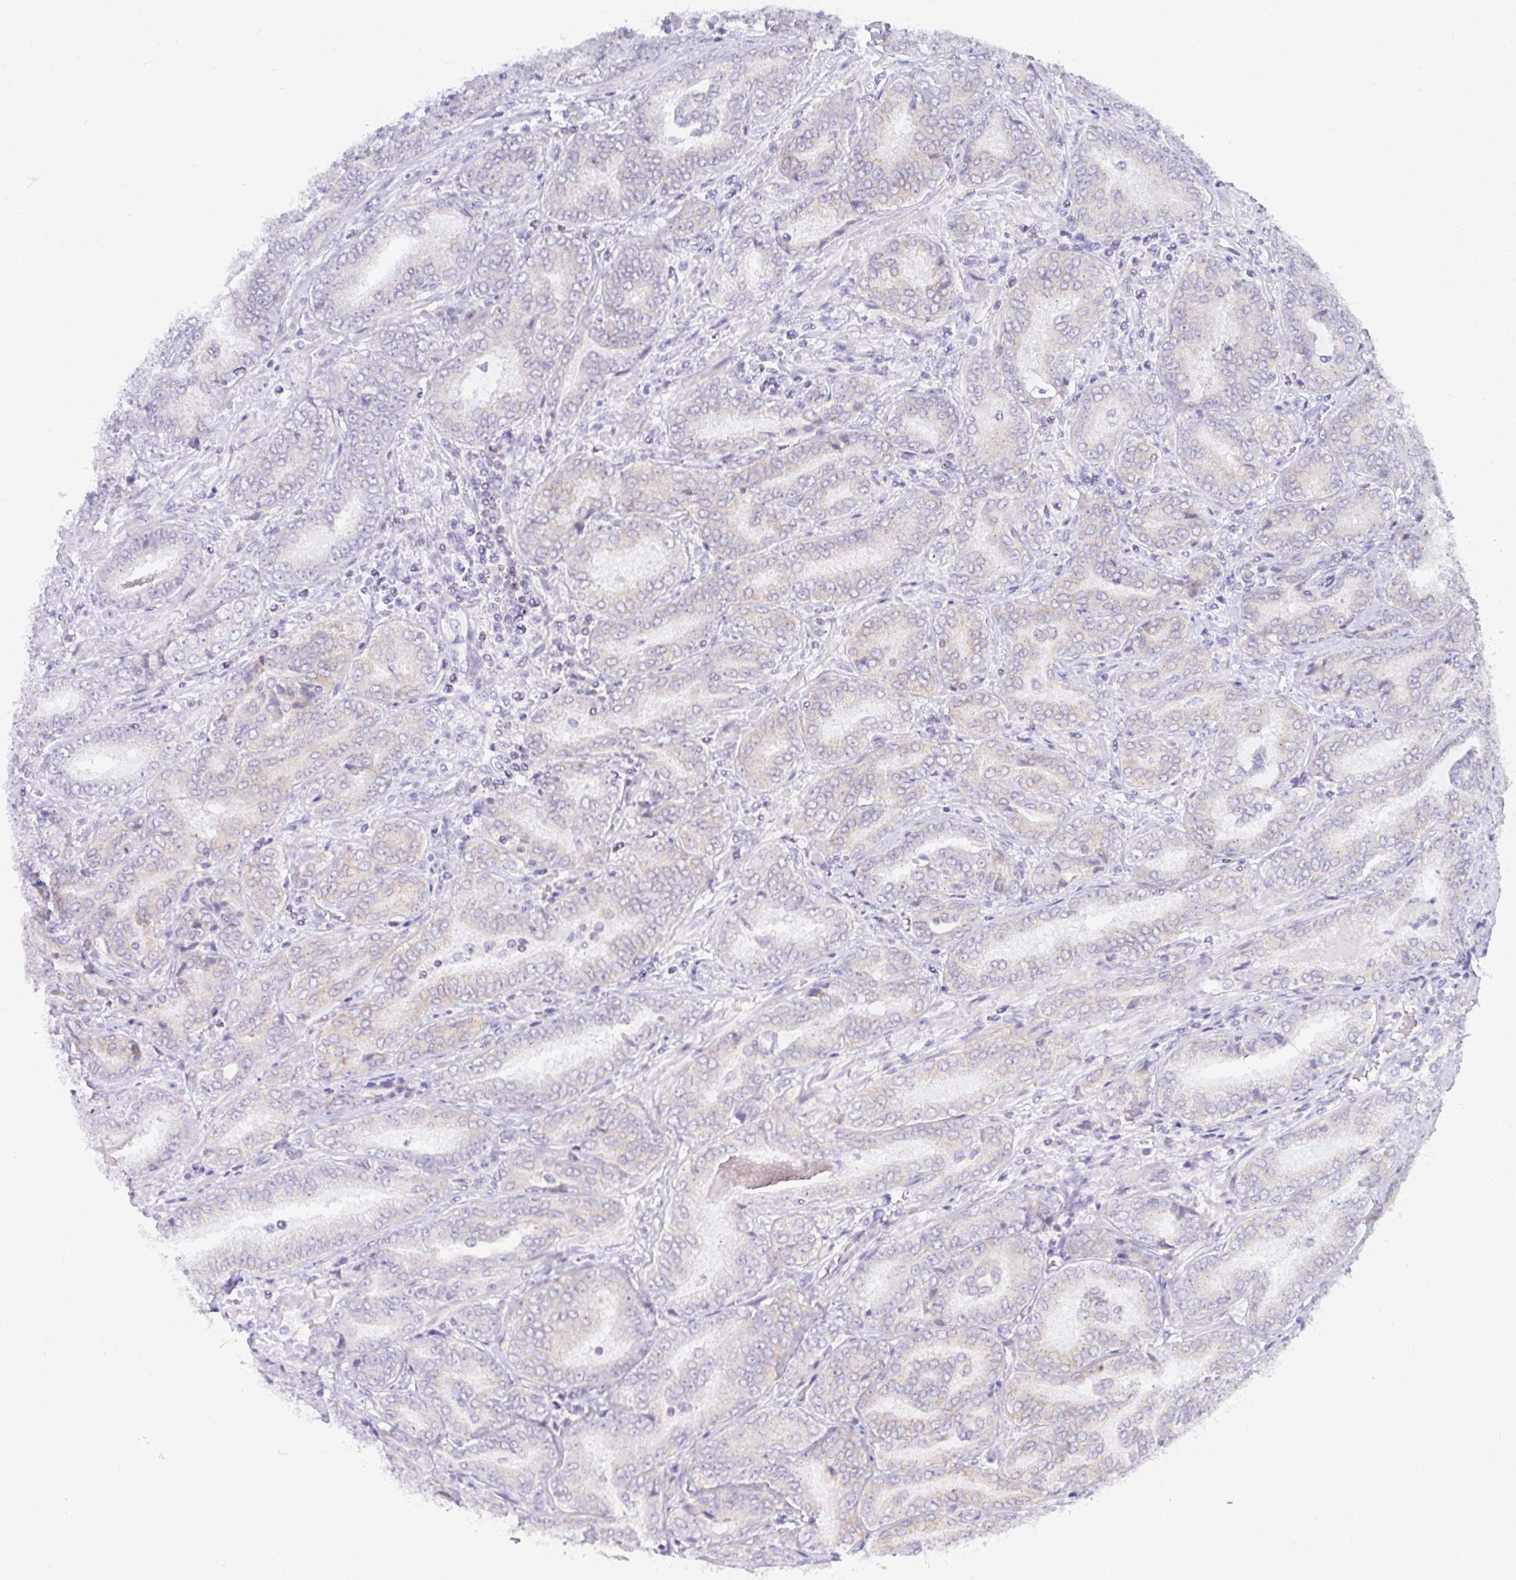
{"staining": {"intensity": "weak", "quantity": "<25%", "location": "cytoplasmic/membranous"}, "tissue": "prostate cancer", "cell_type": "Tumor cells", "image_type": "cancer", "snomed": [{"axis": "morphology", "description": "Adenocarcinoma, High grade"}, {"axis": "topography", "description": "Prostate"}], "caption": "Tumor cells show no significant protein expression in adenocarcinoma (high-grade) (prostate). (DAB immunohistochemistry visualized using brightfield microscopy, high magnification).", "gene": "RADIL", "patient": {"sex": "male", "age": 72}}